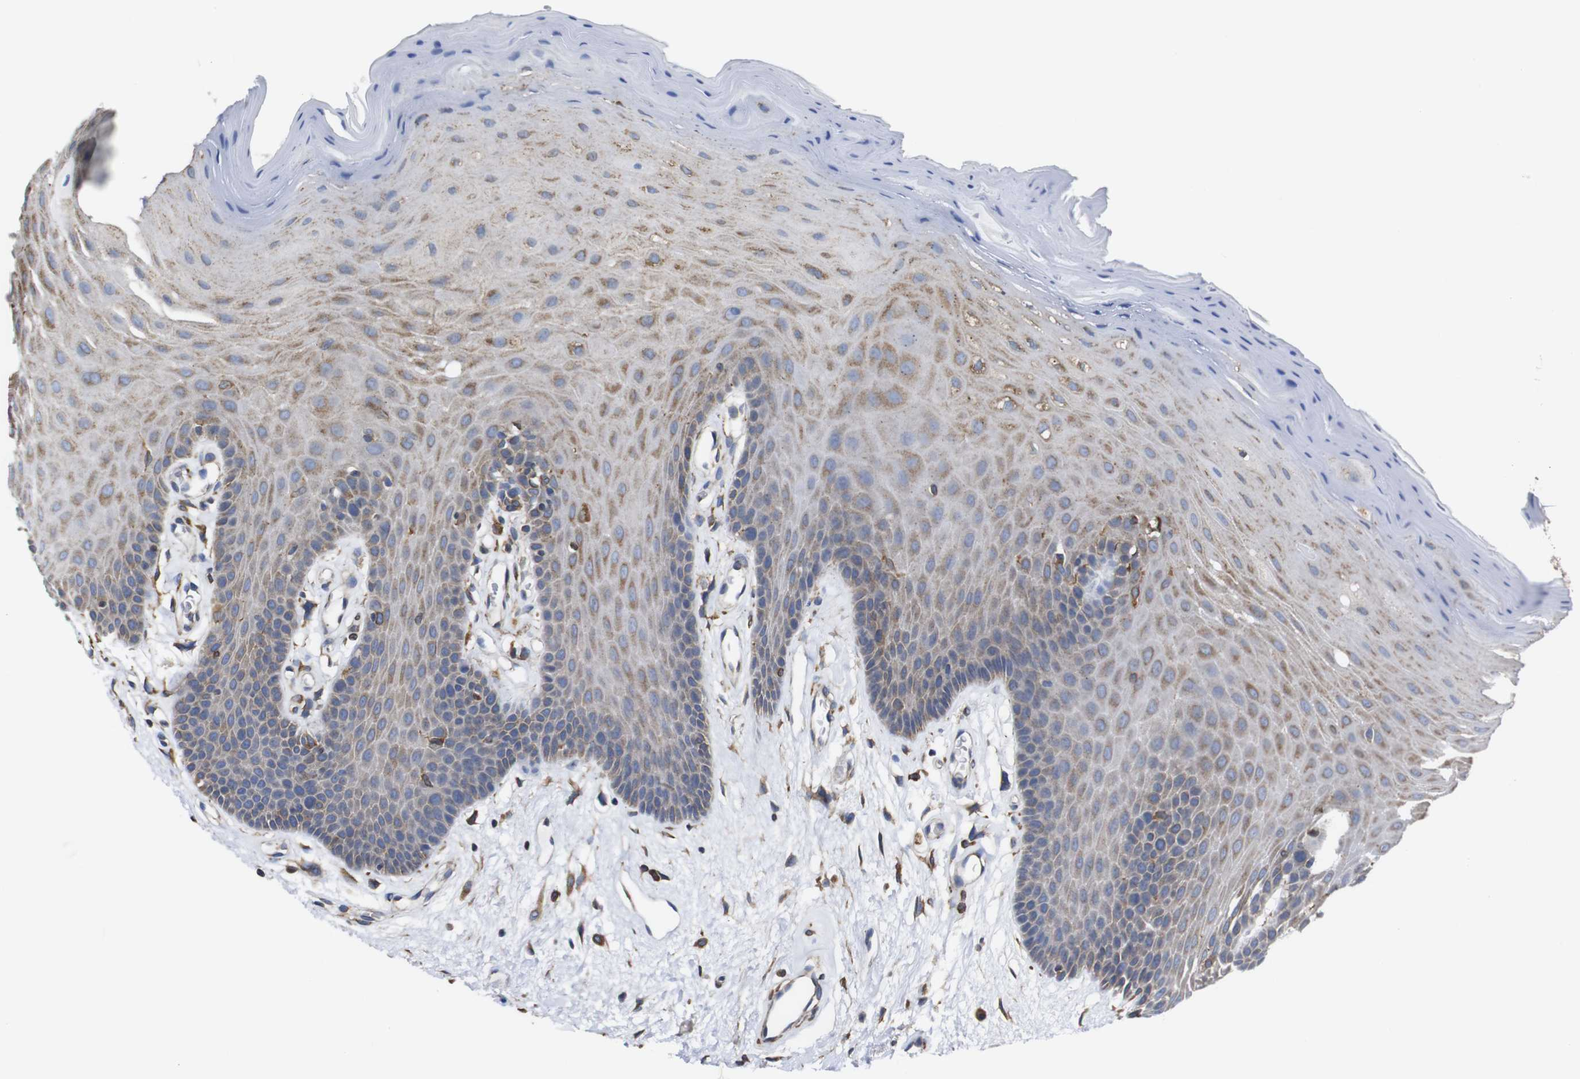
{"staining": {"intensity": "weak", "quantity": ">75%", "location": "cytoplasmic/membranous"}, "tissue": "oral mucosa", "cell_type": "Squamous epithelial cells", "image_type": "normal", "snomed": [{"axis": "morphology", "description": "Normal tissue, NOS"}, {"axis": "morphology", "description": "Squamous cell carcinoma, NOS"}, {"axis": "topography", "description": "Skeletal muscle"}, {"axis": "topography", "description": "Adipose tissue"}, {"axis": "topography", "description": "Vascular tissue"}, {"axis": "topography", "description": "Oral tissue"}, {"axis": "topography", "description": "Peripheral nerve tissue"}, {"axis": "topography", "description": "Head-Neck"}], "caption": "Protein expression analysis of normal oral mucosa reveals weak cytoplasmic/membranous positivity in about >75% of squamous epithelial cells.", "gene": "PPIB", "patient": {"sex": "male", "age": 71}}